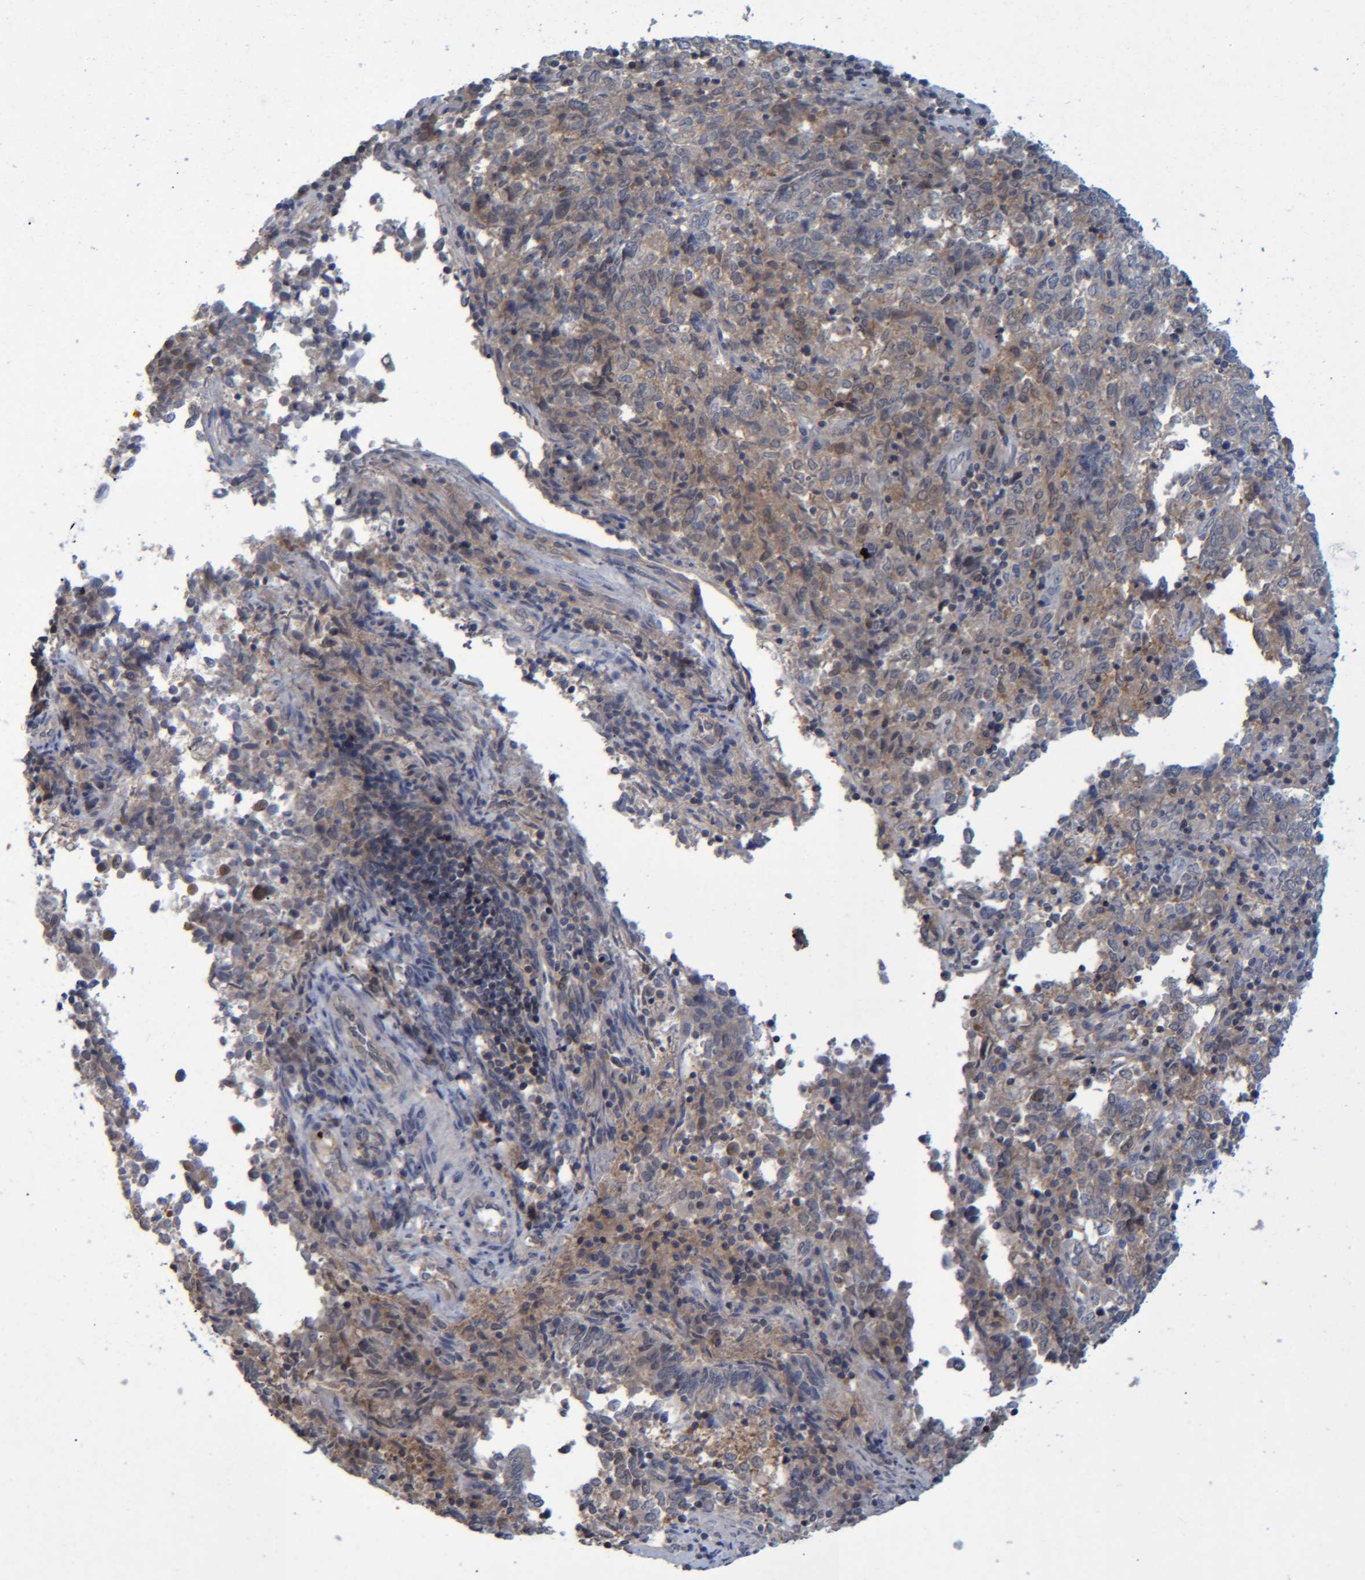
{"staining": {"intensity": "weak", "quantity": "<25%", "location": "cytoplasmic/membranous"}, "tissue": "endometrial cancer", "cell_type": "Tumor cells", "image_type": "cancer", "snomed": [{"axis": "morphology", "description": "Adenocarcinoma, NOS"}, {"axis": "topography", "description": "Endometrium"}], "caption": "The histopathology image displays no staining of tumor cells in endometrial cancer (adenocarcinoma).", "gene": "PCYT2", "patient": {"sex": "female", "age": 80}}